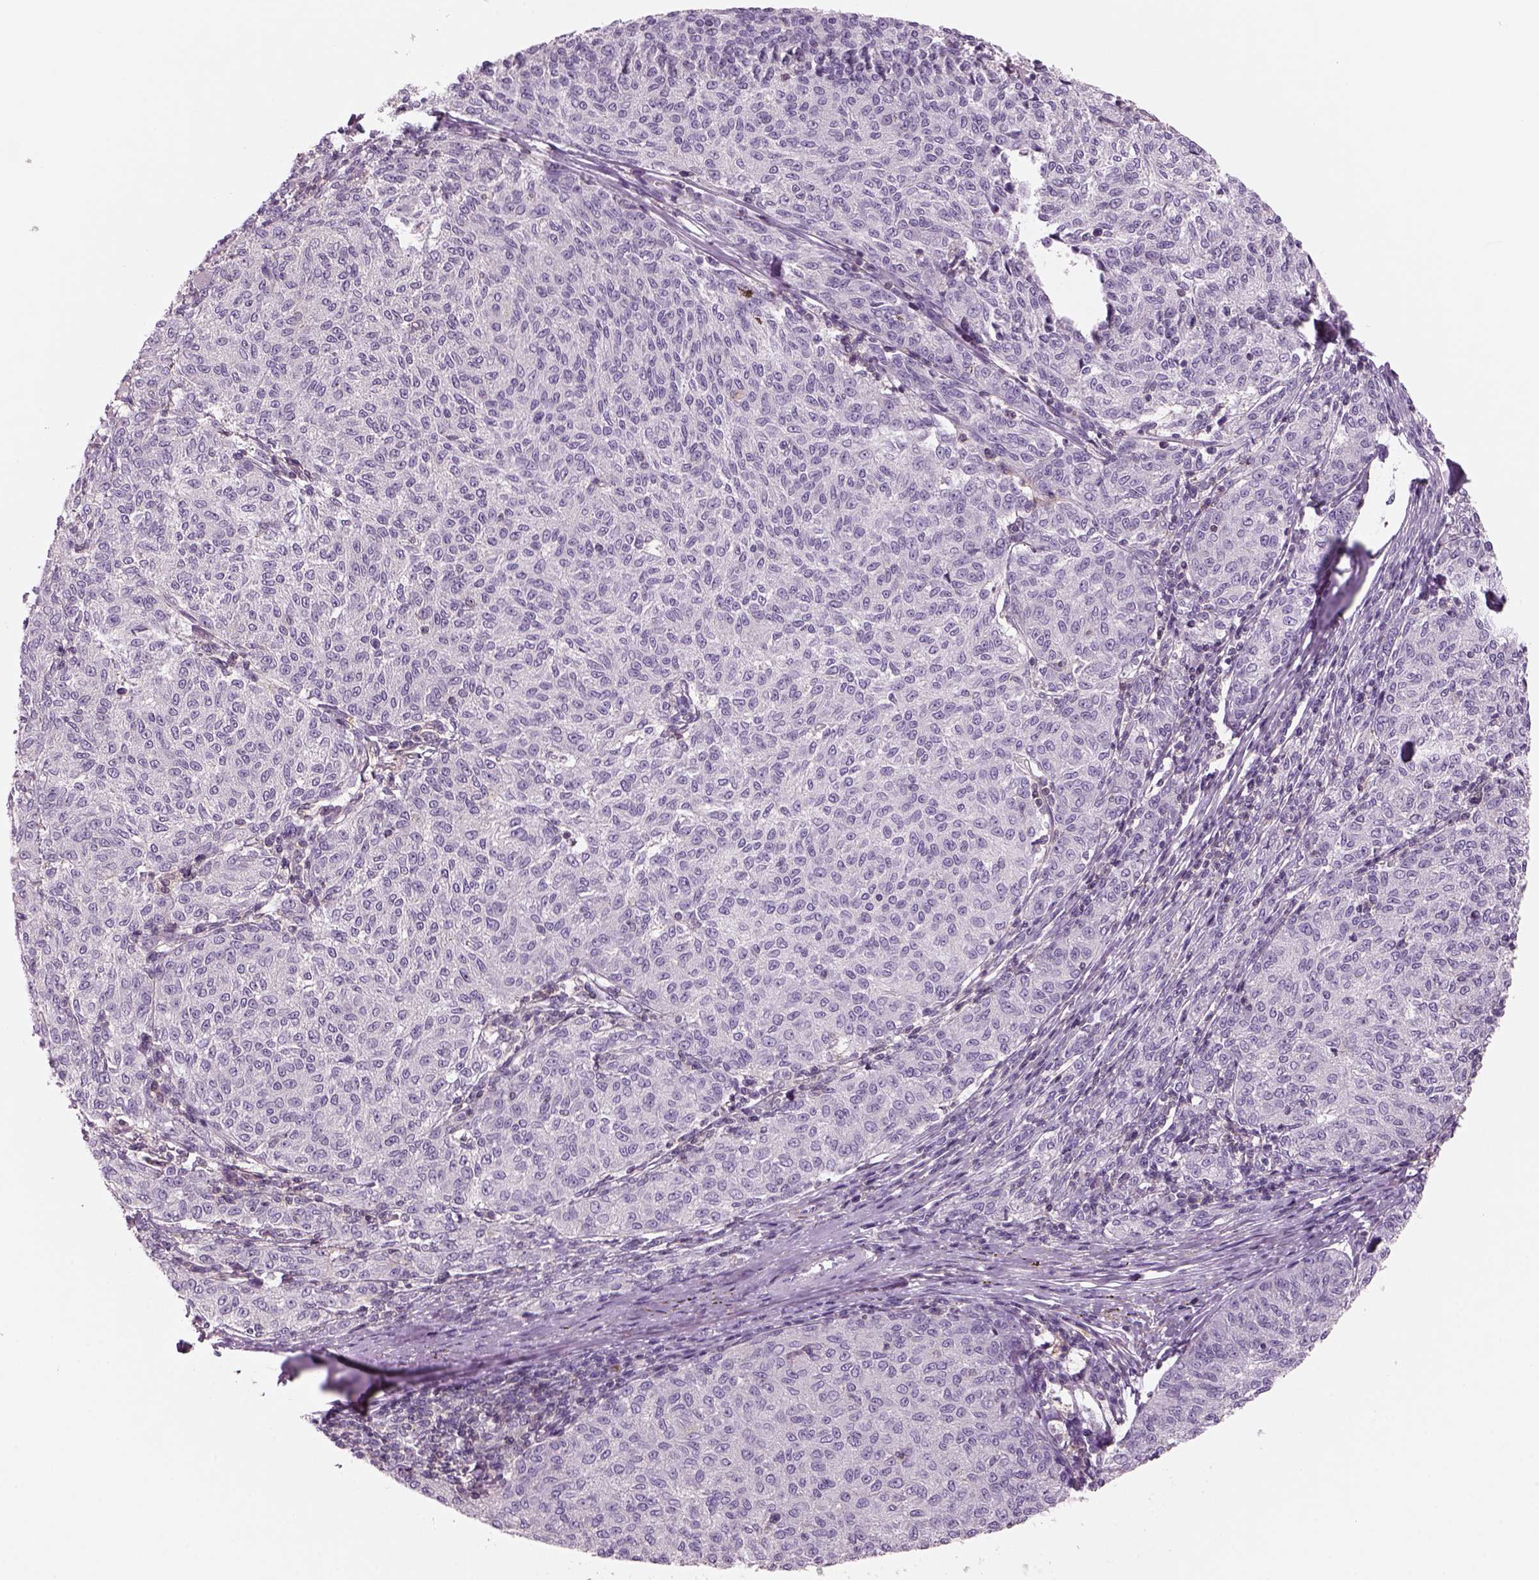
{"staining": {"intensity": "negative", "quantity": "none", "location": "none"}, "tissue": "melanoma", "cell_type": "Tumor cells", "image_type": "cancer", "snomed": [{"axis": "morphology", "description": "Malignant melanoma, NOS"}, {"axis": "topography", "description": "Skin"}], "caption": "This is an IHC image of human malignant melanoma. There is no staining in tumor cells.", "gene": "SLC1A7", "patient": {"sex": "female", "age": 72}}